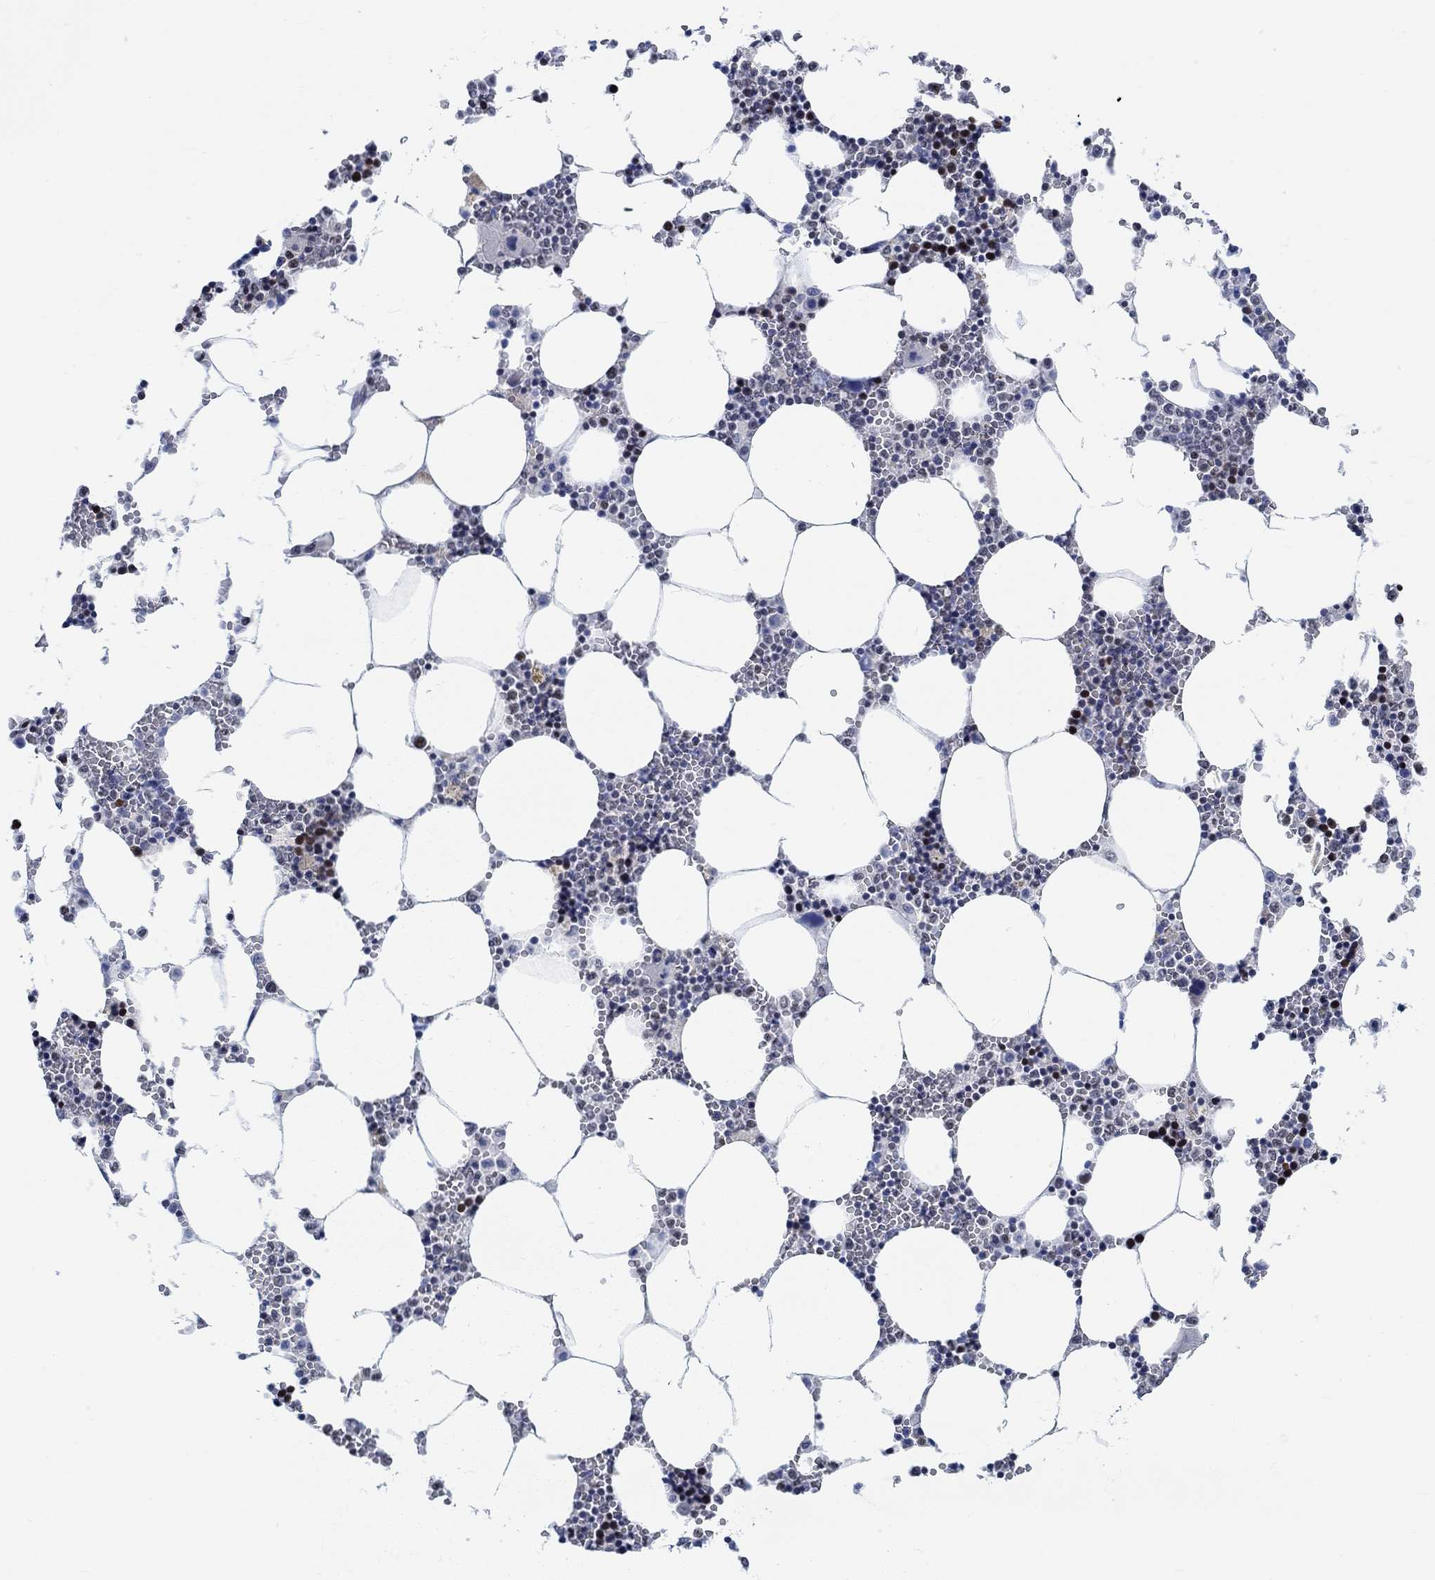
{"staining": {"intensity": "moderate", "quantity": "<25%", "location": "nuclear"}, "tissue": "bone marrow", "cell_type": "Hematopoietic cells", "image_type": "normal", "snomed": [{"axis": "morphology", "description": "Normal tissue, NOS"}, {"axis": "topography", "description": "Bone marrow"}], "caption": "Immunohistochemistry staining of normal bone marrow, which reveals low levels of moderate nuclear positivity in approximately <25% of hematopoietic cells indicating moderate nuclear protein expression. The staining was performed using DAB (brown) for protein detection and nuclei were counterstained in hematoxylin (blue).", "gene": "KCNH8", "patient": {"sex": "female", "age": 64}}